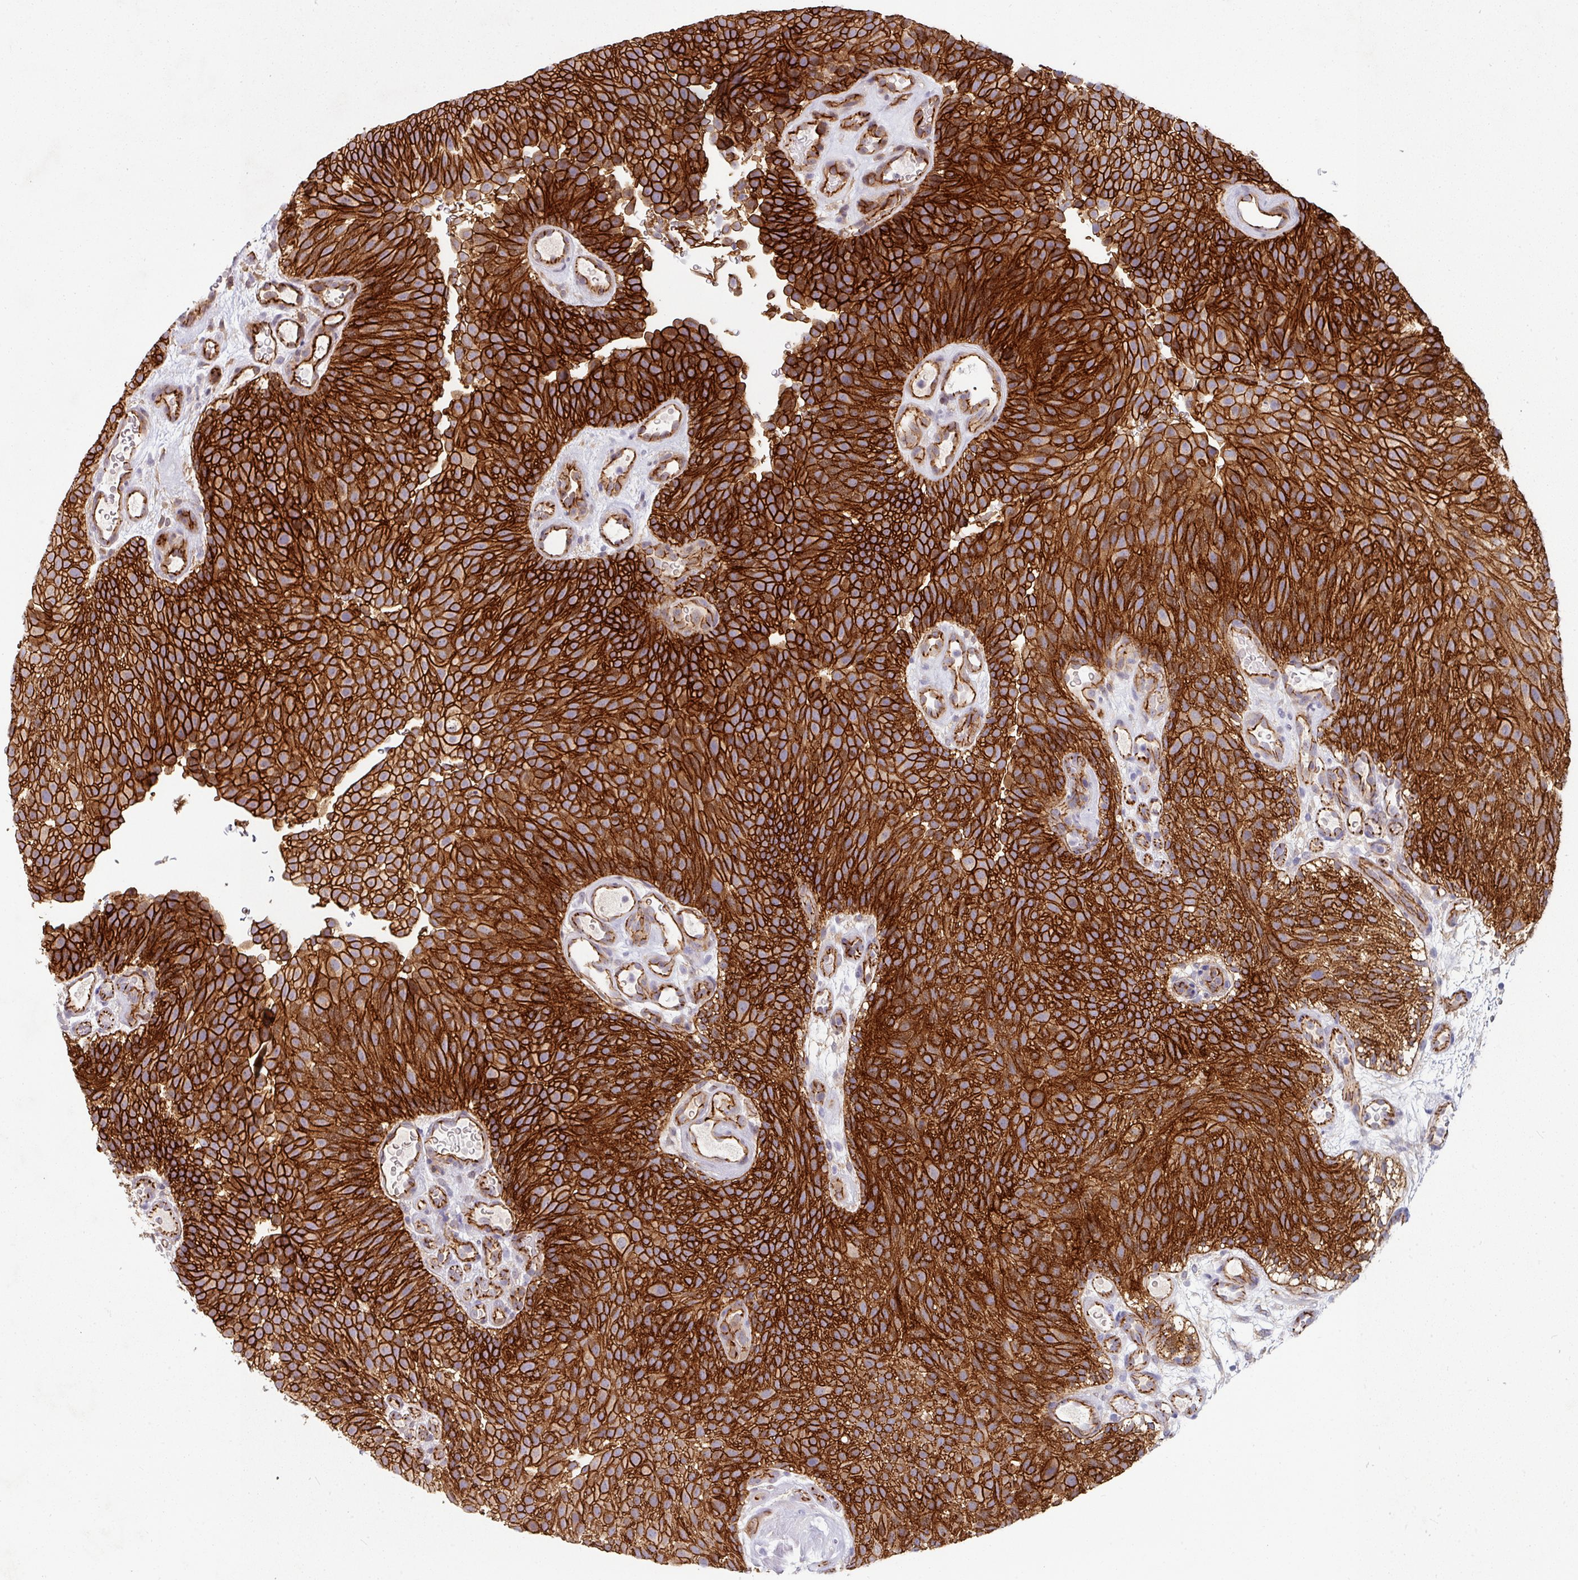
{"staining": {"intensity": "strong", "quantity": ">75%", "location": "cytoplasmic/membranous"}, "tissue": "urothelial cancer", "cell_type": "Tumor cells", "image_type": "cancer", "snomed": [{"axis": "morphology", "description": "Urothelial carcinoma, Low grade"}, {"axis": "topography", "description": "Urinary bladder"}], "caption": "Low-grade urothelial carcinoma was stained to show a protein in brown. There is high levels of strong cytoplasmic/membranous staining in approximately >75% of tumor cells.", "gene": "JUP", "patient": {"sex": "male", "age": 78}}